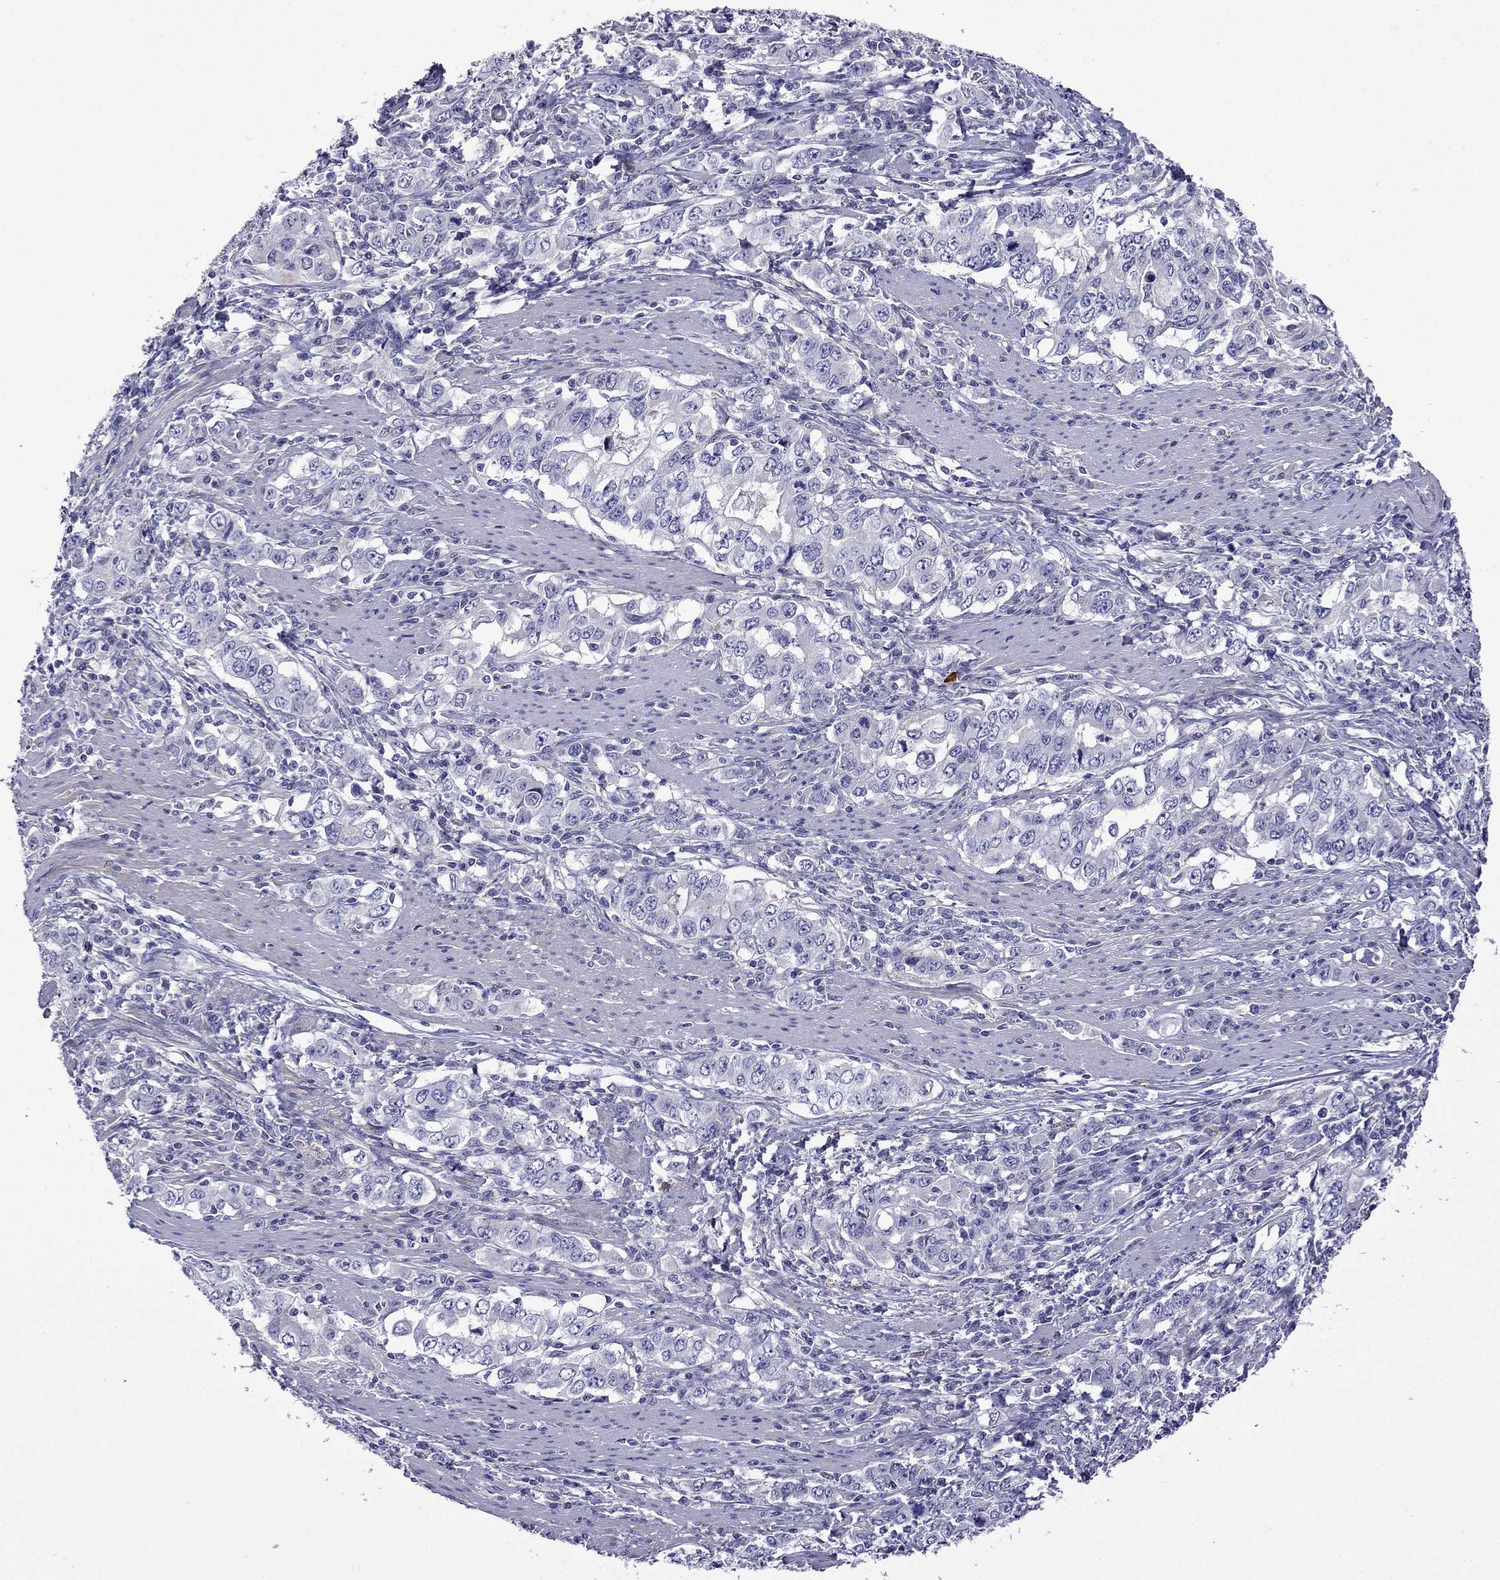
{"staining": {"intensity": "negative", "quantity": "none", "location": "none"}, "tissue": "stomach cancer", "cell_type": "Tumor cells", "image_type": "cancer", "snomed": [{"axis": "morphology", "description": "Adenocarcinoma, NOS"}, {"axis": "topography", "description": "Stomach, lower"}], "caption": "Micrograph shows no significant protein staining in tumor cells of stomach adenocarcinoma.", "gene": "STAR", "patient": {"sex": "female", "age": 72}}